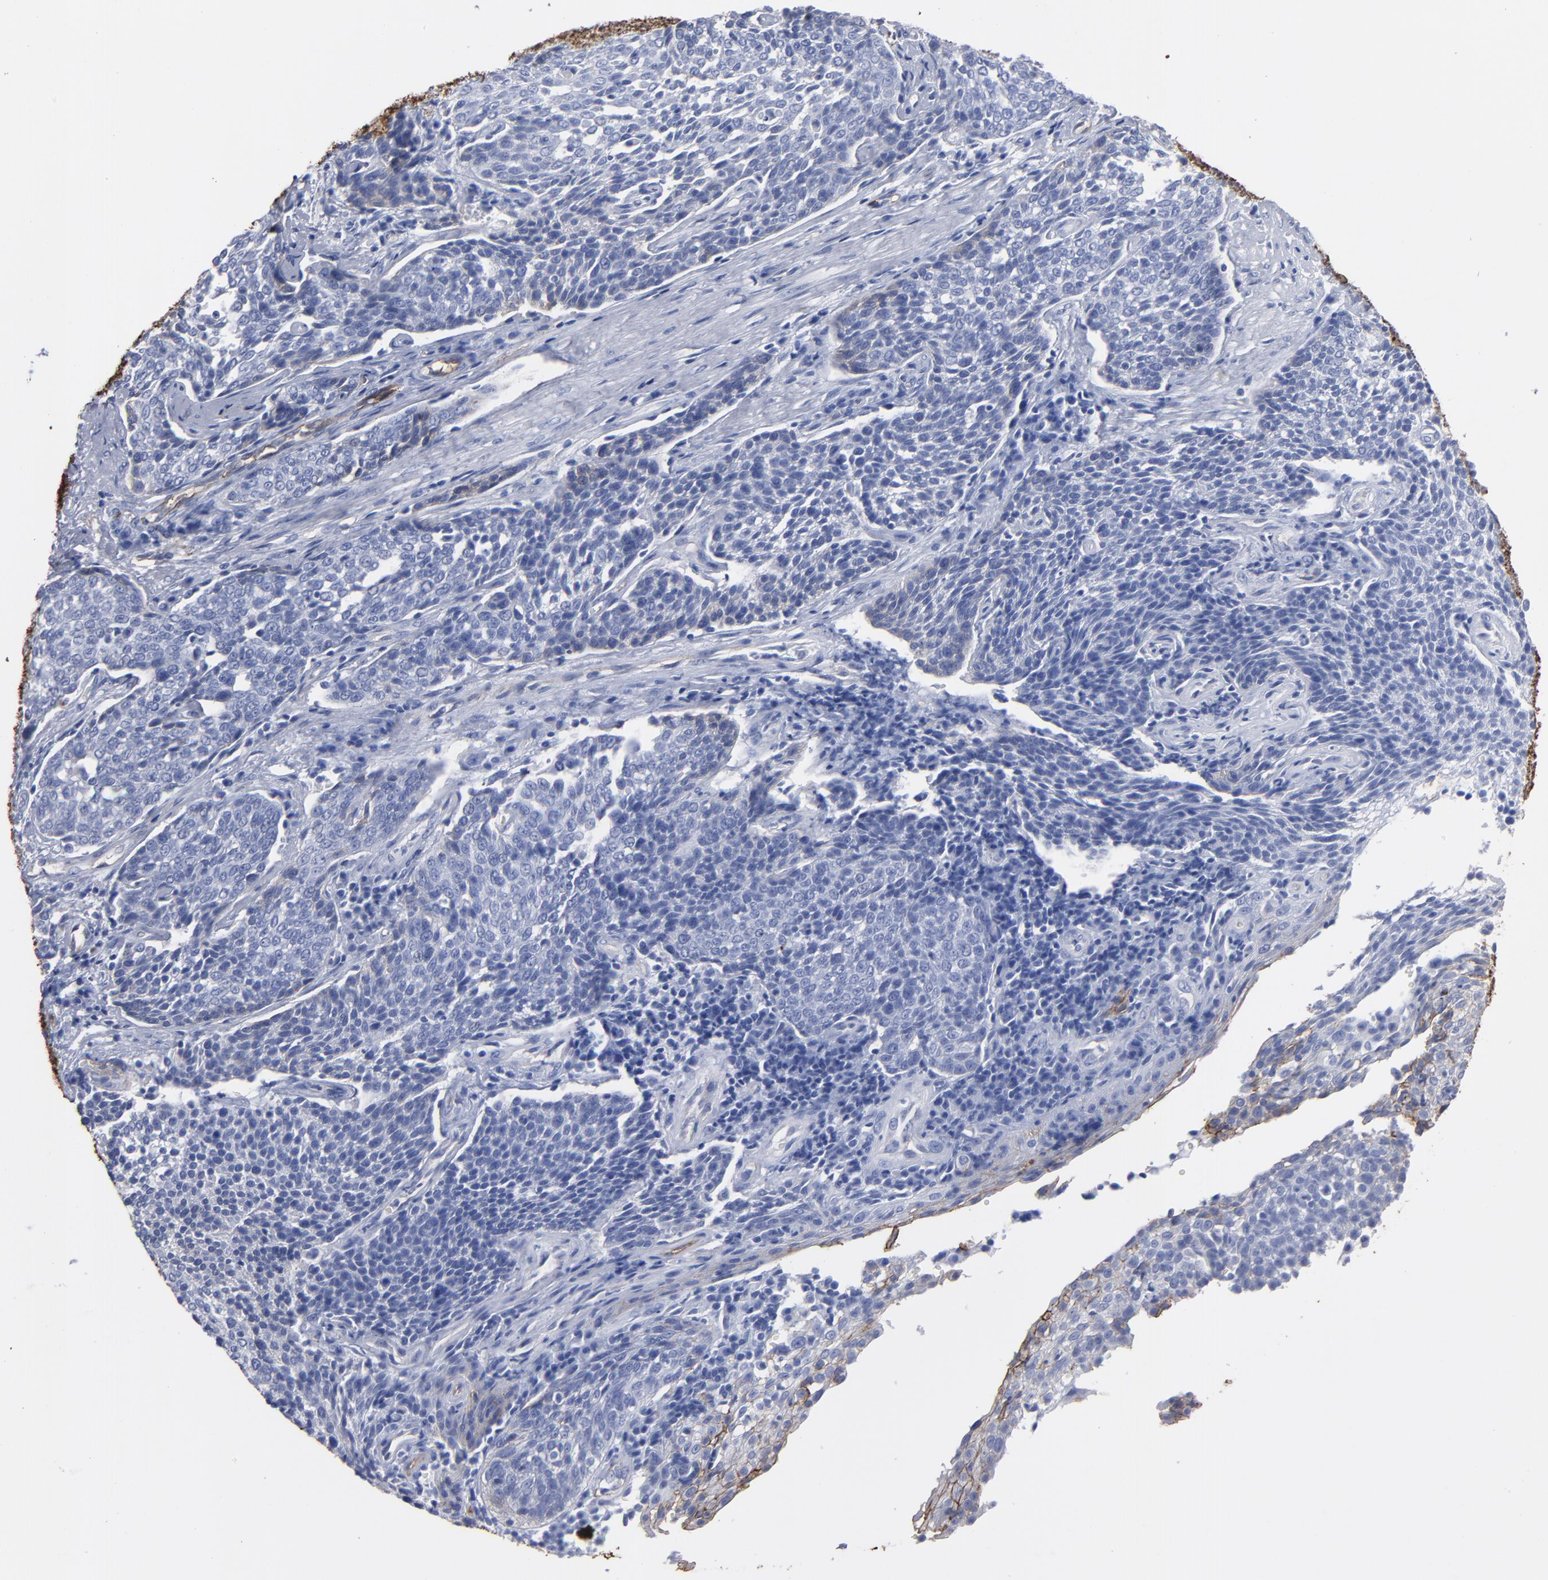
{"staining": {"intensity": "negative", "quantity": "none", "location": "none"}, "tissue": "cervical cancer", "cell_type": "Tumor cells", "image_type": "cancer", "snomed": [{"axis": "morphology", "description": "Squamous cell carcinoma, NOS"}, {"axis": "topography", "description": "Cervix"}], "caption": "Cervical cancer stained for a protein using immunohistochemistry (IHC) shows no positivity tumor cells.", "gene": "TM4SF1", "patient": {"sex": "female", "age": 34}}